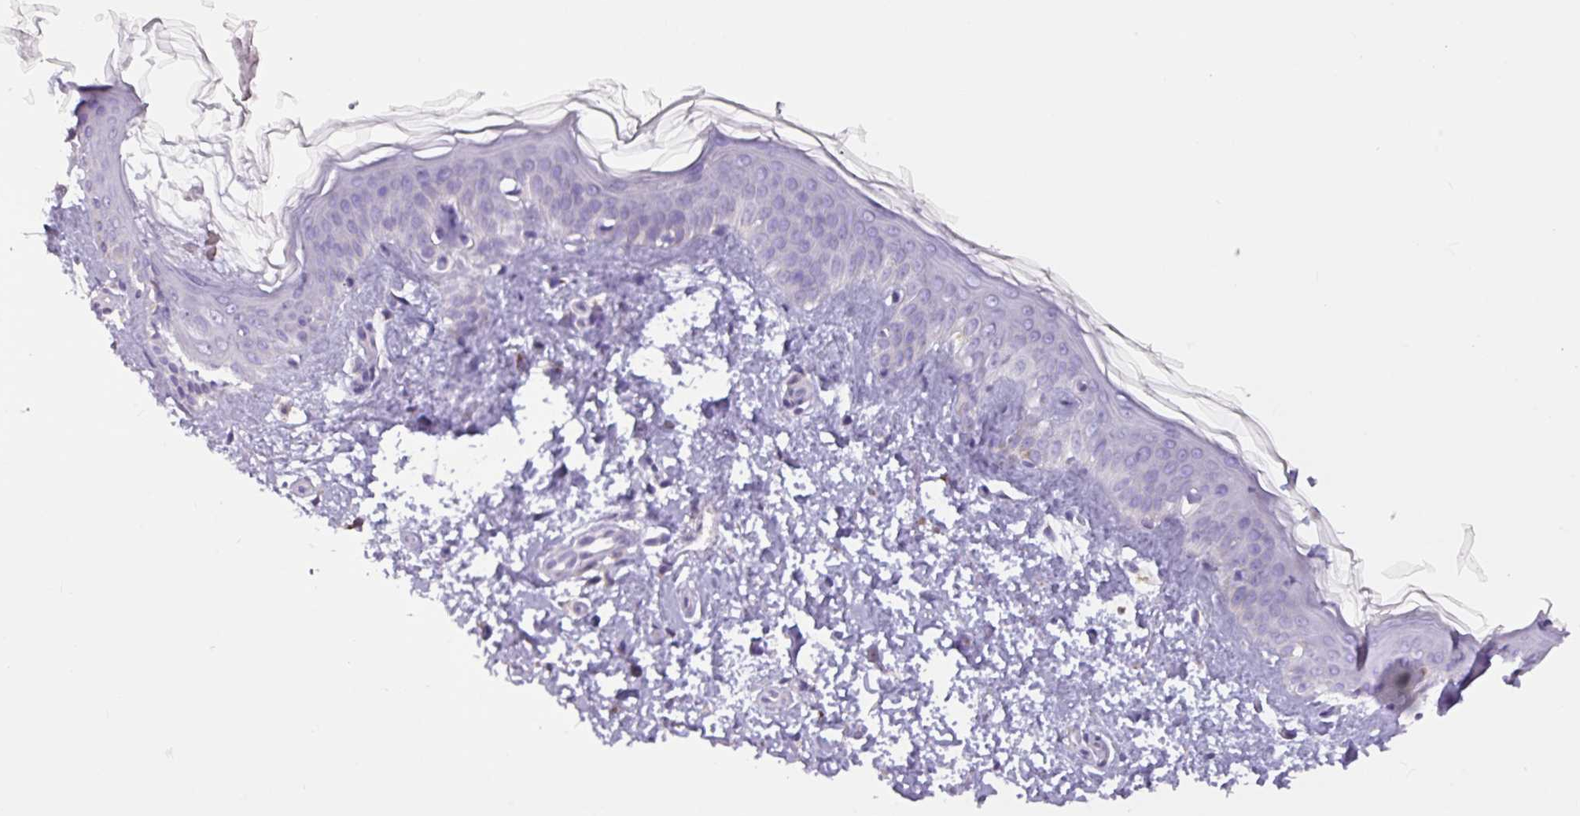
{"staining": {"intensity": "negative", "quantity": "none", "location": "none"}, "tissue": "skin", "cell_type": "Fibroblasts", "image_type": "normal", "snomed": [{"axis": "morphology", "description": "Normal tissue, NOS"}, {"axis": "topography", "description": "Skin"}], "caption": "High power microscopy micrograph of an immunohistochemistry (IHC) micrograph of unremarkable skin, revealing no significant positivity in fibroblasts.", "gene": "ADGRE1", "patient": {"sex": "female", "age": 41}}